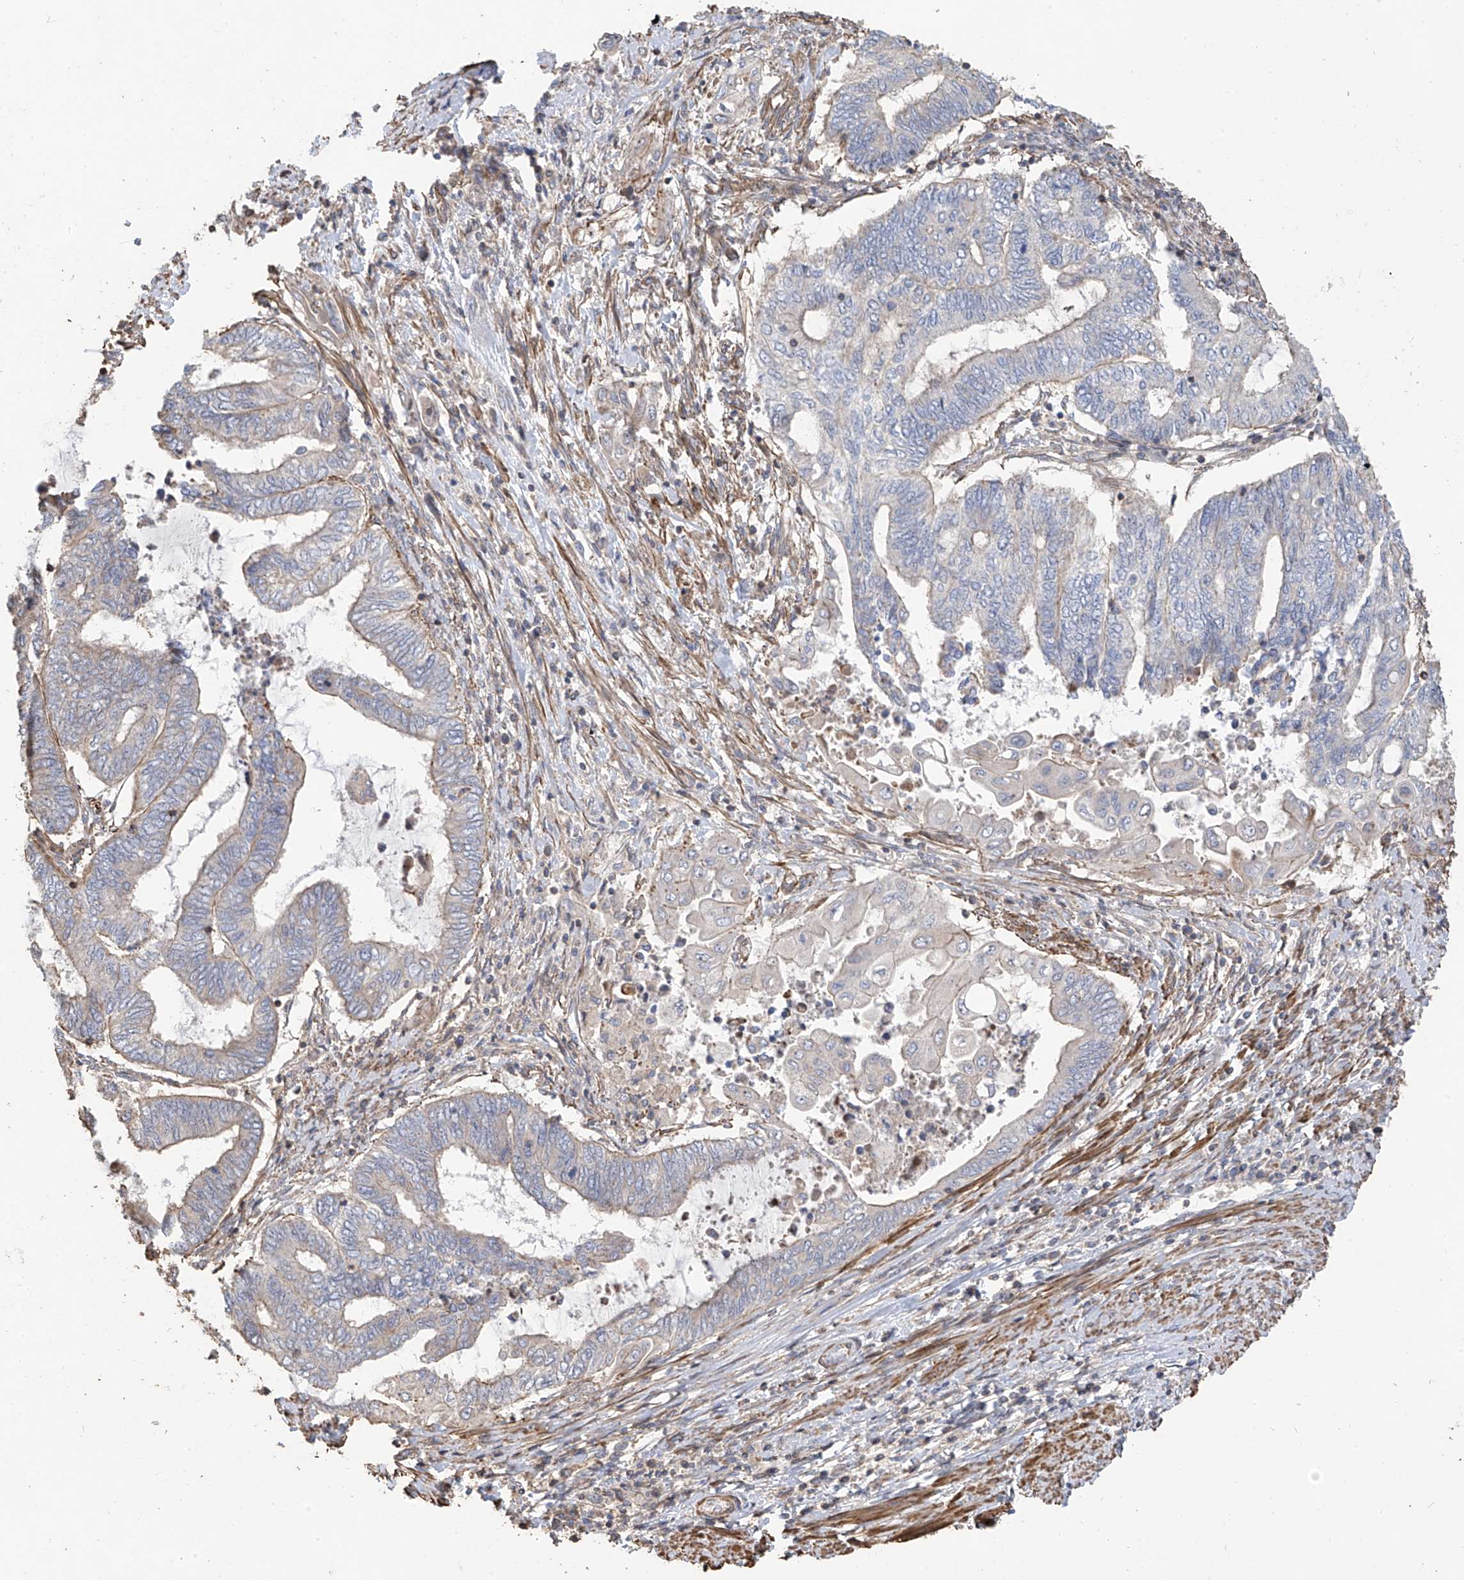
{"staining": {"intensity": "weak", "quantity": "<25%", "location": "cytoplasmic/membranous"}, "tissue": "endometrial cancer", "cell_type": "Tumor cells", "image_type": "cancer", "snomed": [{"axis": "morphology", "description": "Adenocarcinoma, NOS"}, {"axis": "topography", "description": "Uterus"}, {"axis": "topography", "description": "Endometrium"}], "caption": "Endometrial adenocarcinoma was stained to show a protein in brown. There is no significant positivity in tumor cells. (Stains: DAB IHC with hematoxylin counter stain, Microscopy: brightfield microscopy at high magnification).", "gene": "SLC43A3", "patient": {"sex": "female", "age": 70}}